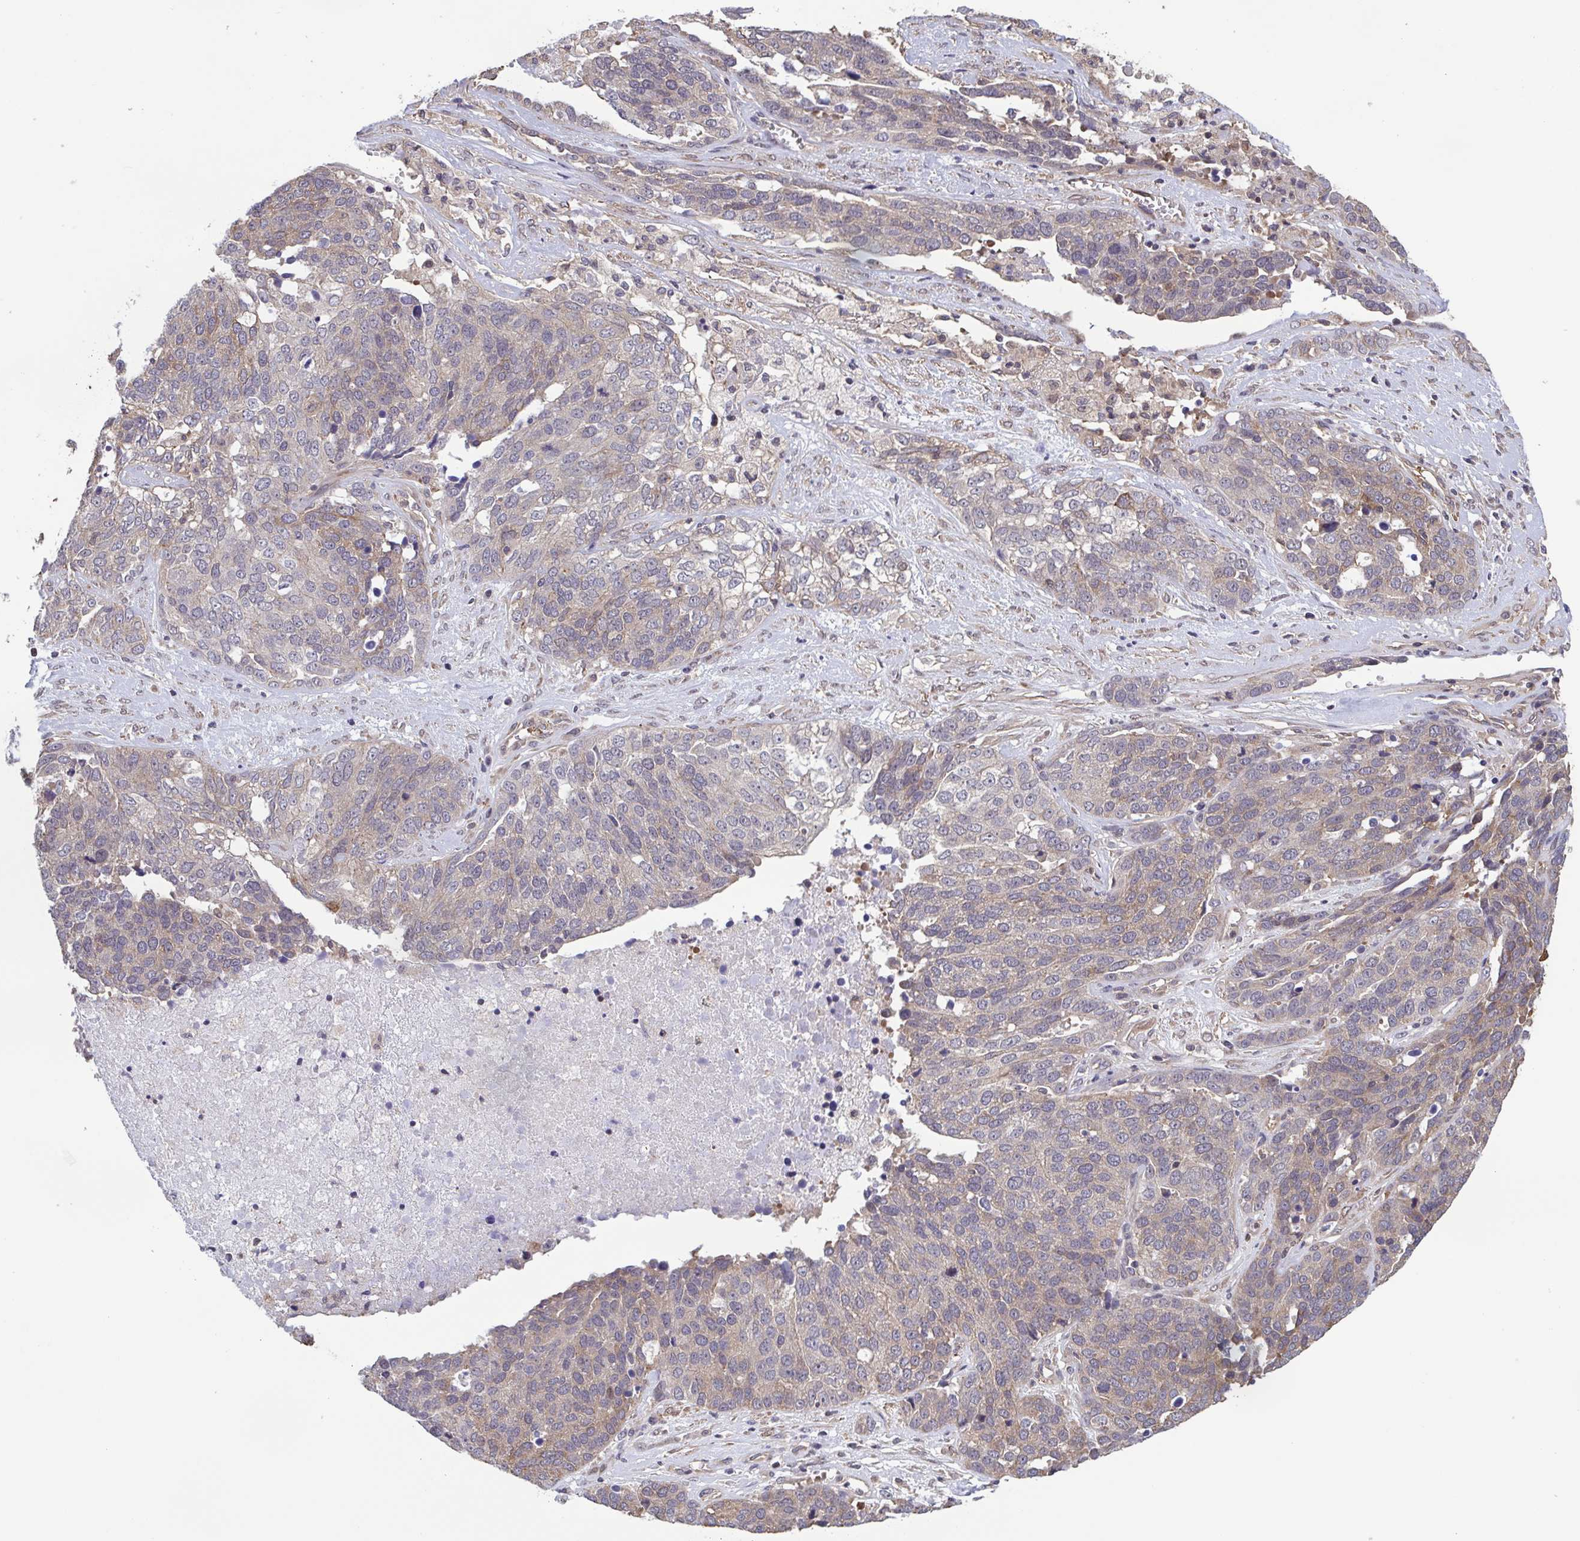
{"staining": {"intensity": "negative", "quantity": "none", "location": "none"}, "tissue": "ovarian cancer", "cell_type": "Tumor cells", "image_type": "cancer", "snomed": [{"axis": "morphology", "description": "Cystadenocarcinoma, serous, NOS"}, {"axis": "topography", "description": "Ovary"}], "caption": "Immunohistochemistry histopathology image of neoplastic tissue: ovarian cancer stained with DAB shows no significant protein staining in tumor cells.", "gene": "ZNF200", "patient": {"sex": "female", "age": 44}}